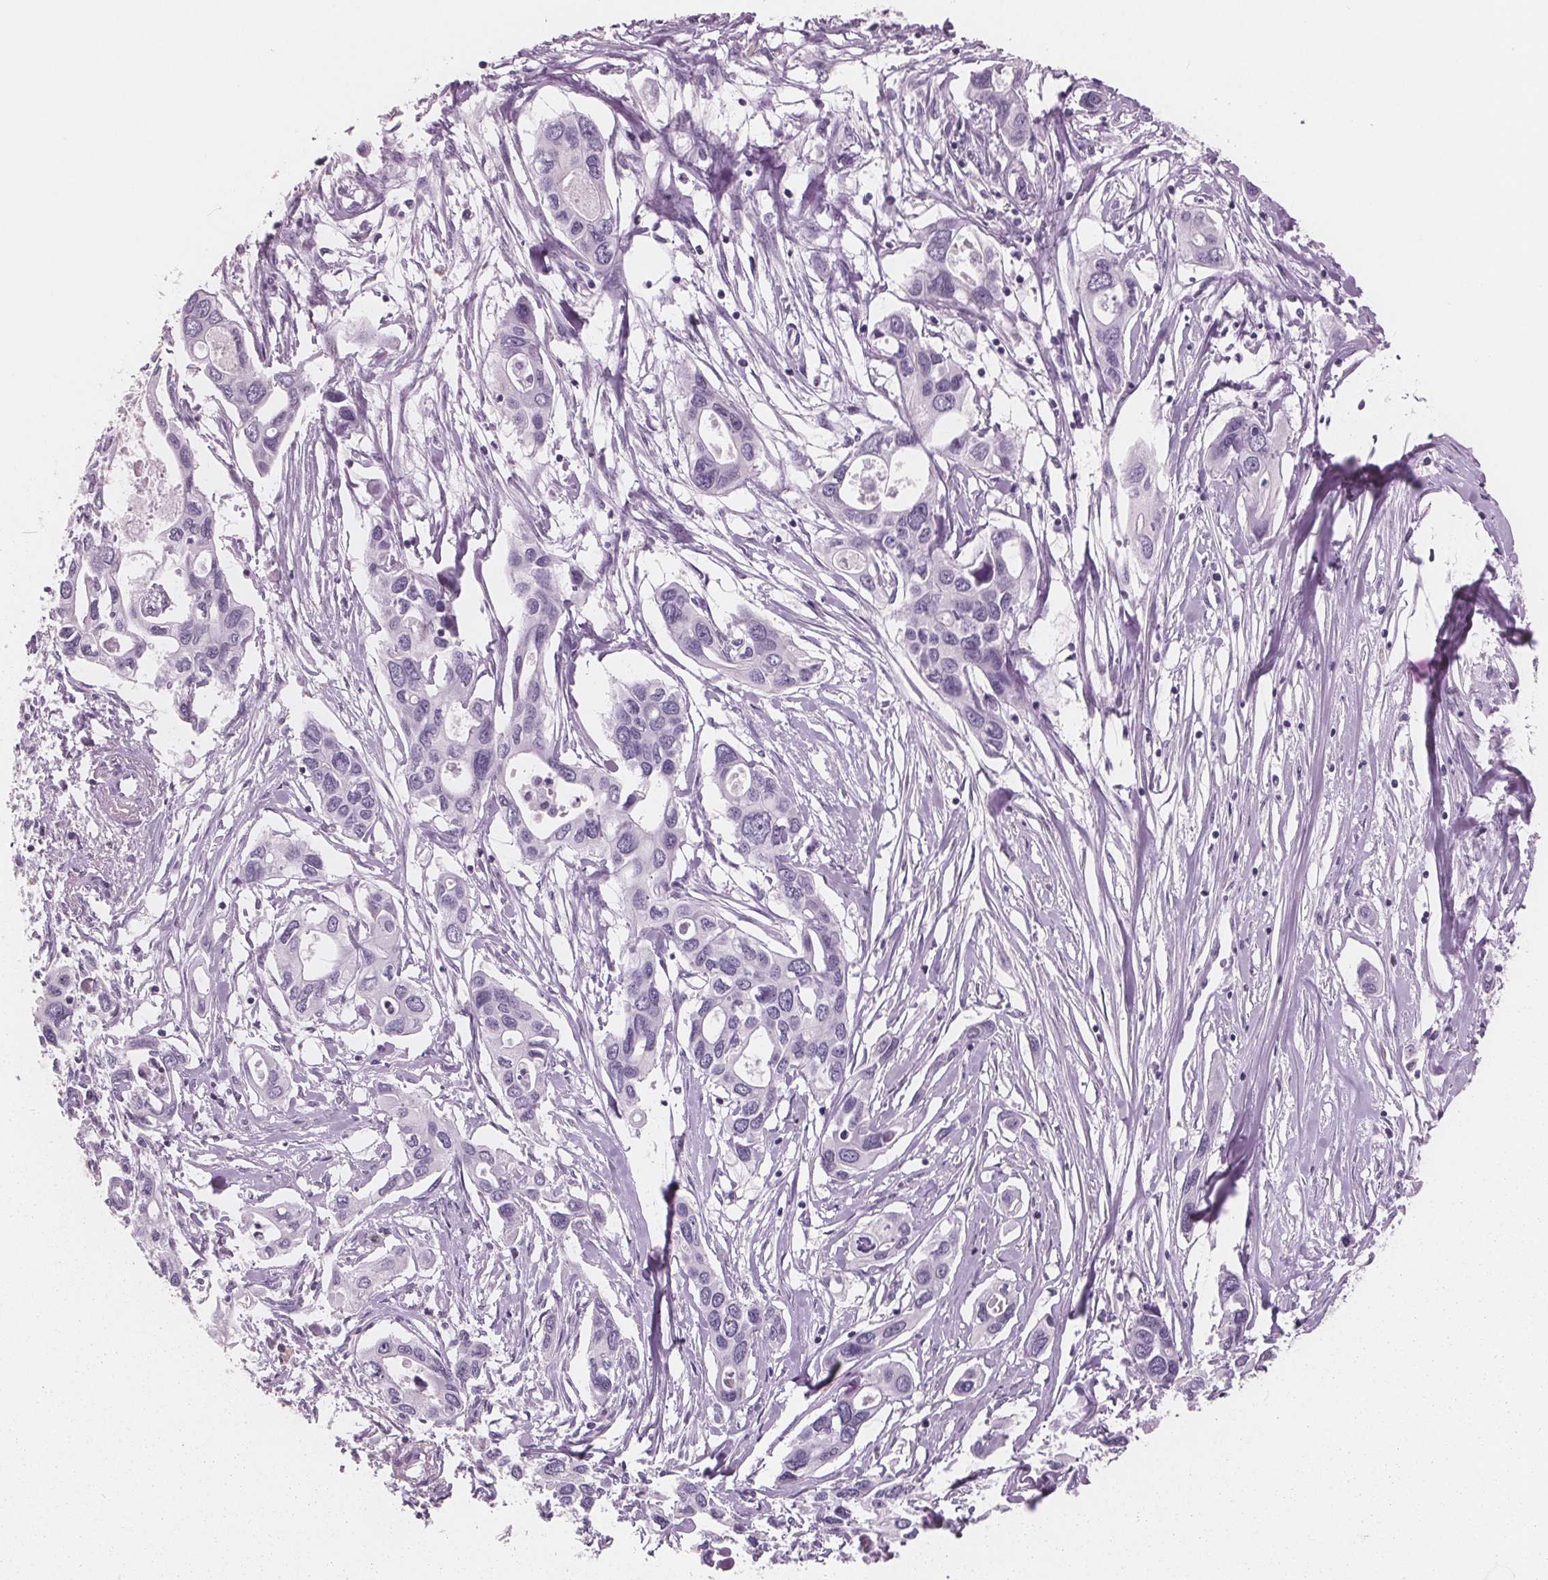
{"staining": {"intensity": "negative", "quantity": "none", "location": "none"}, "tissue": "pancreatic cancer", "cell_type": "Tumor cells", "image_type": "cancer", "snomed": [{"axis": "morphology", "description": "Adenocarcinoma, NOS"}, {"axis": "topography", "description": "Pancreas"}], "caption": "Protein analysis of pancreatic cancer (adenocarcinoma) reveals no significant positivity in tumor cells.", "gene": "AMBP", "patient": {"sex": "male", "age": 60}}